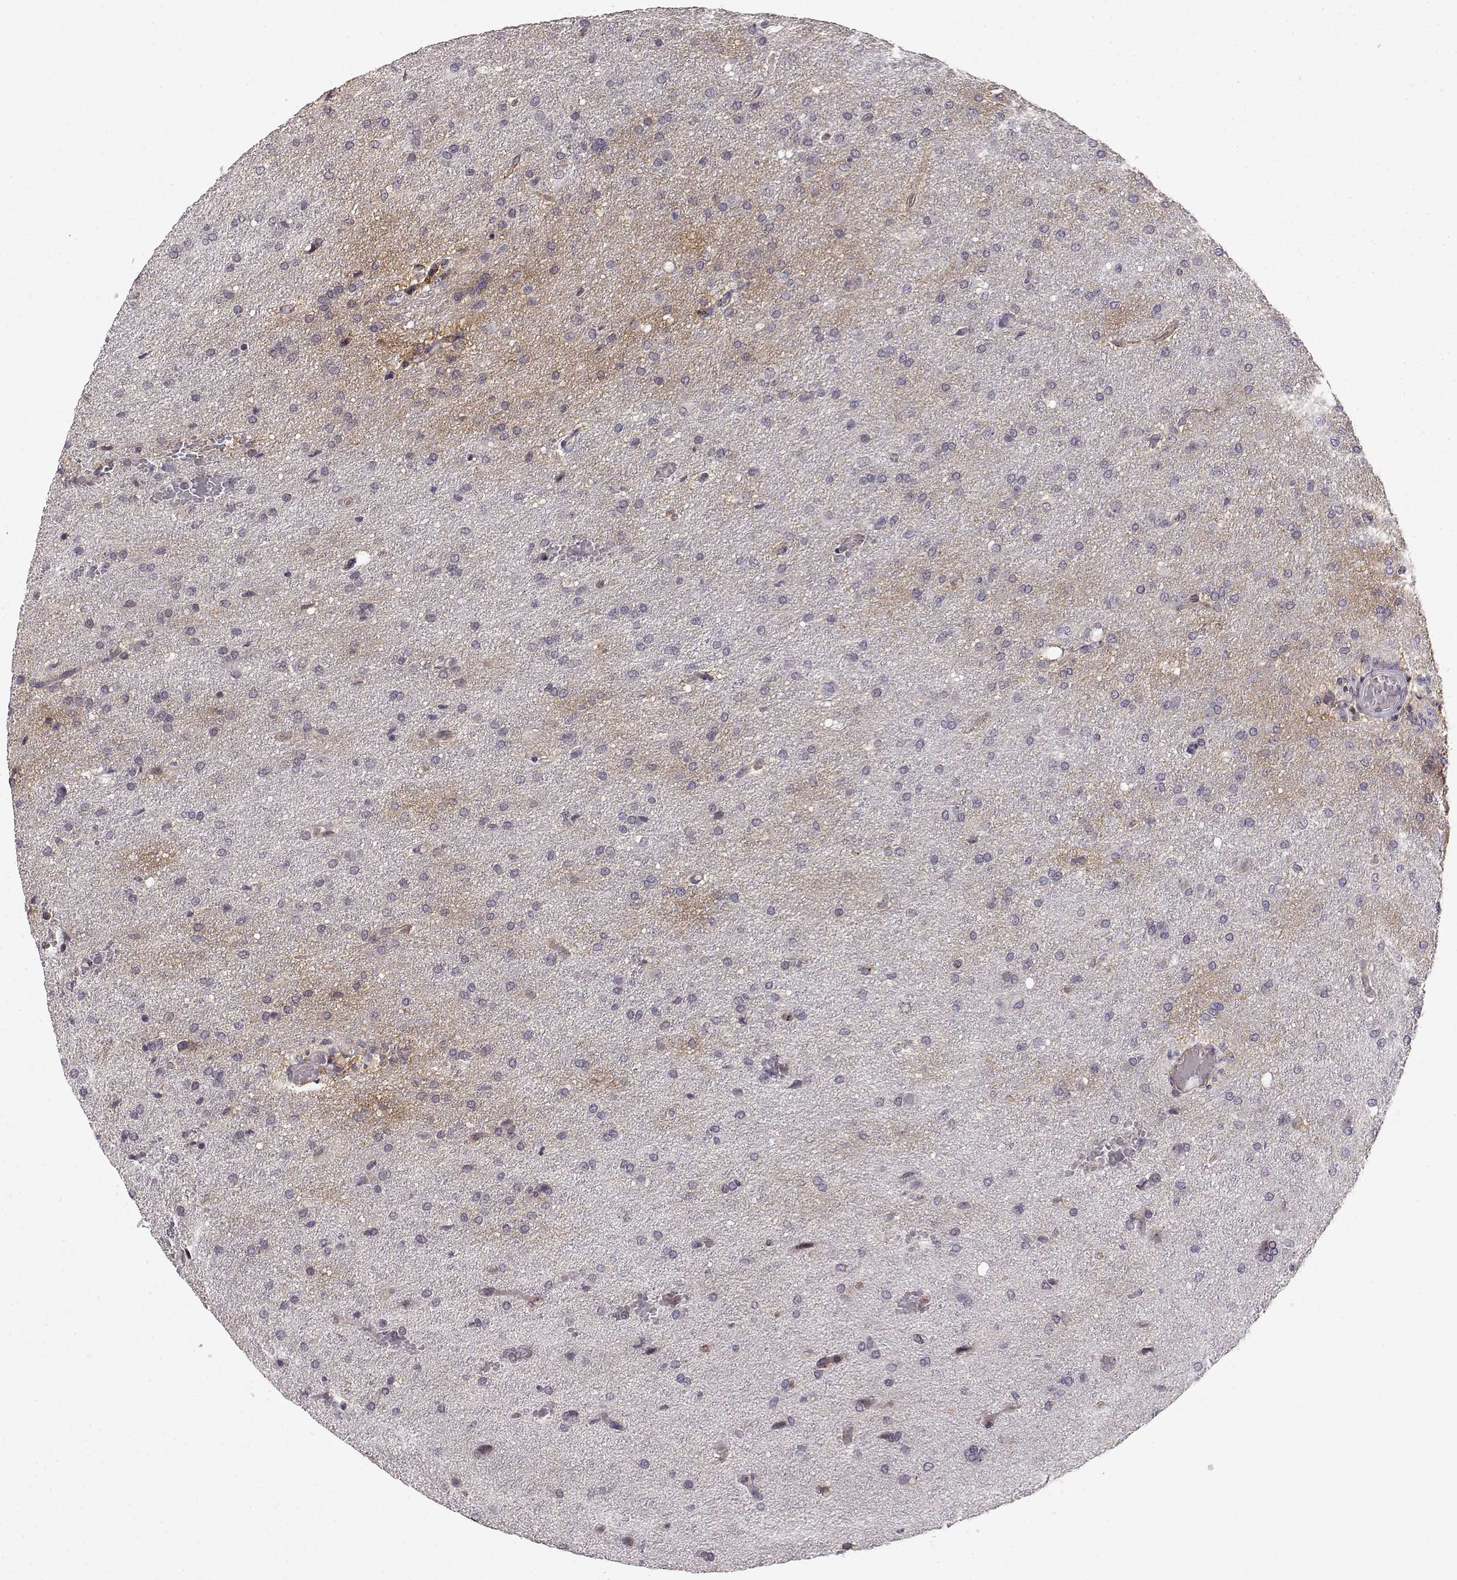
{"staining": {"intensity": "negative", "quantity": "none", "location": "none"}, "tissue": "glioma", "cell_type": "Tumor cells", "image_type": "cancer", "snomed": [{"axis": "morphology", "description": "Glioma, malignant, High grade"}, {"axis": "topography", "description": "Brain"}], "caption": "Immunohistochemistry photomicrograph of neoplastic tissue: malignant high-grade glioma stained with DAB (3,3'-diaminobenzidine) displays no significant protein staining in tumor cells.", "gene": "IFITM1", "patient": {"sex": "male", "age": 68}}